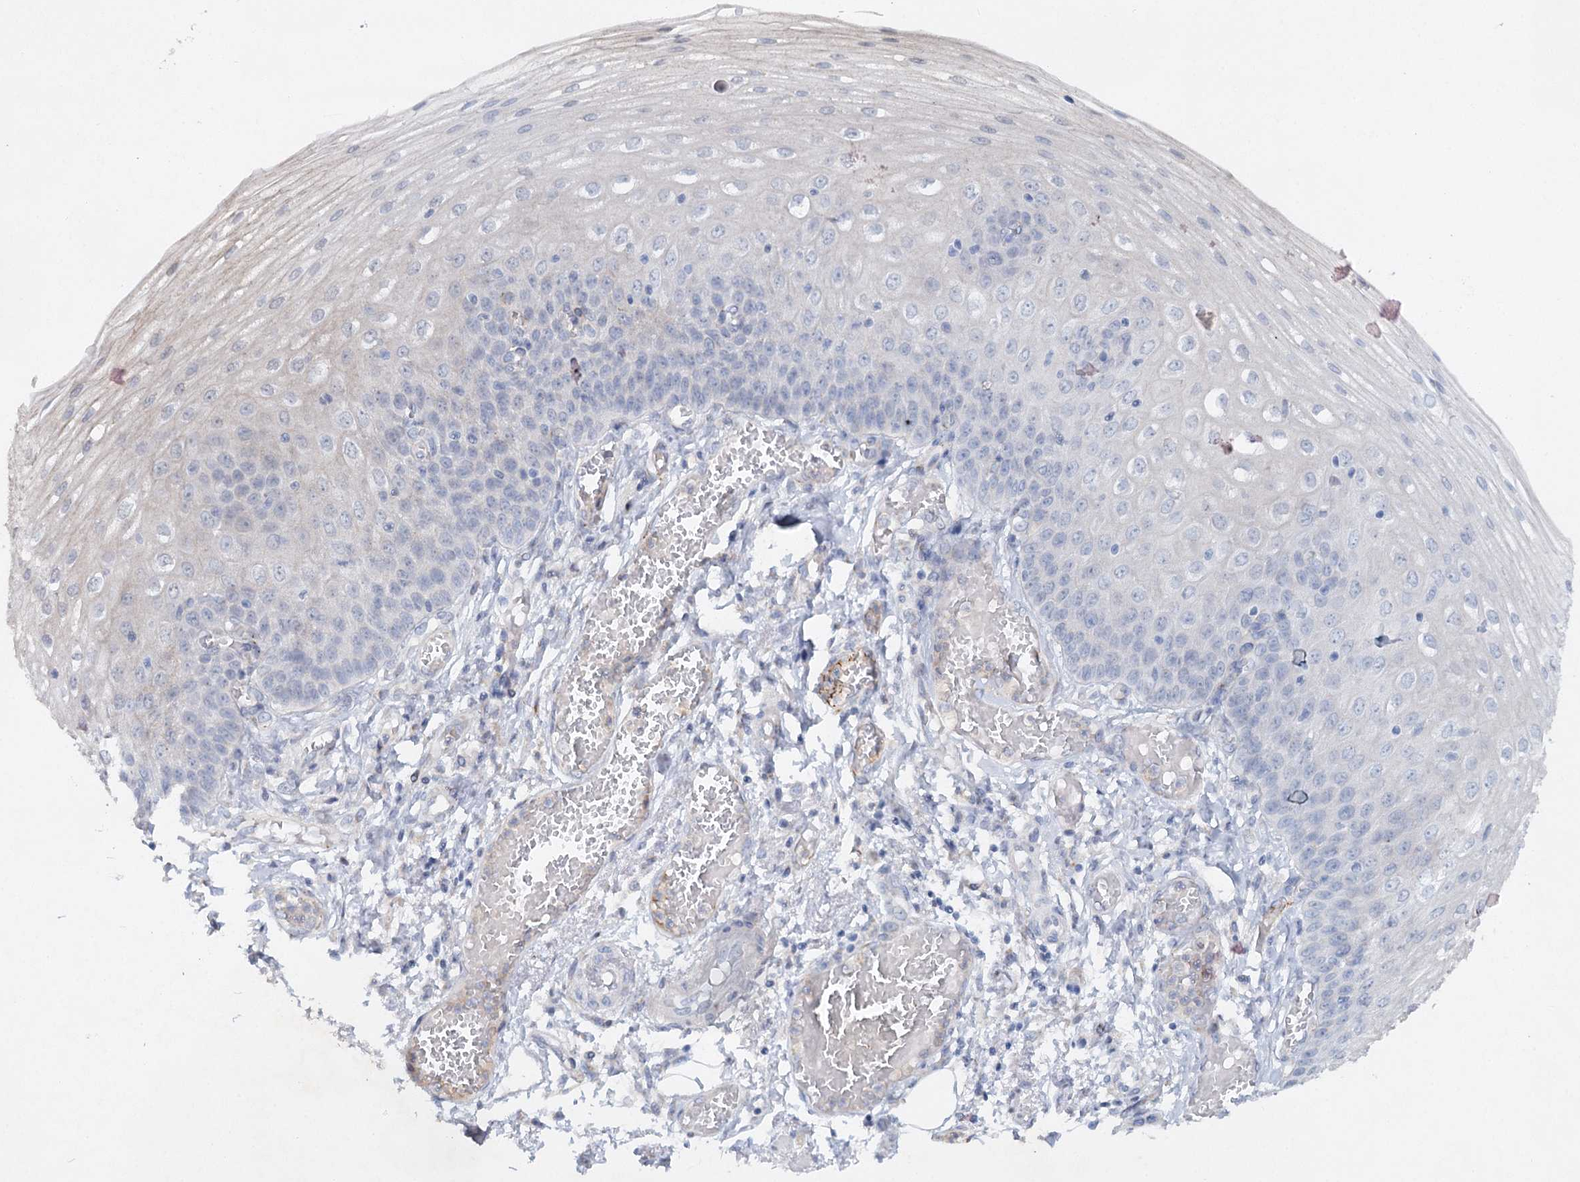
{"staining": {"intensity": "weak", "quantity": "<25%", "location": "cytoplasmic/membranous"}, "tissue": "esophagus", "cell_type": "Squamous epithelial cells", "image_type": "normal", "snomed": [{"axis": "morphology", "description": "Normal tissue, NOS"}, {"axis": "topography", "description": "Esophagus"}], "caption": "DAB immunohistochemical staining of unremarkable esophagus reveals no significant positivity in squamous epithelial cells.", "gene": "RFX6", "patient": {"sex": "male", "age": 81}}